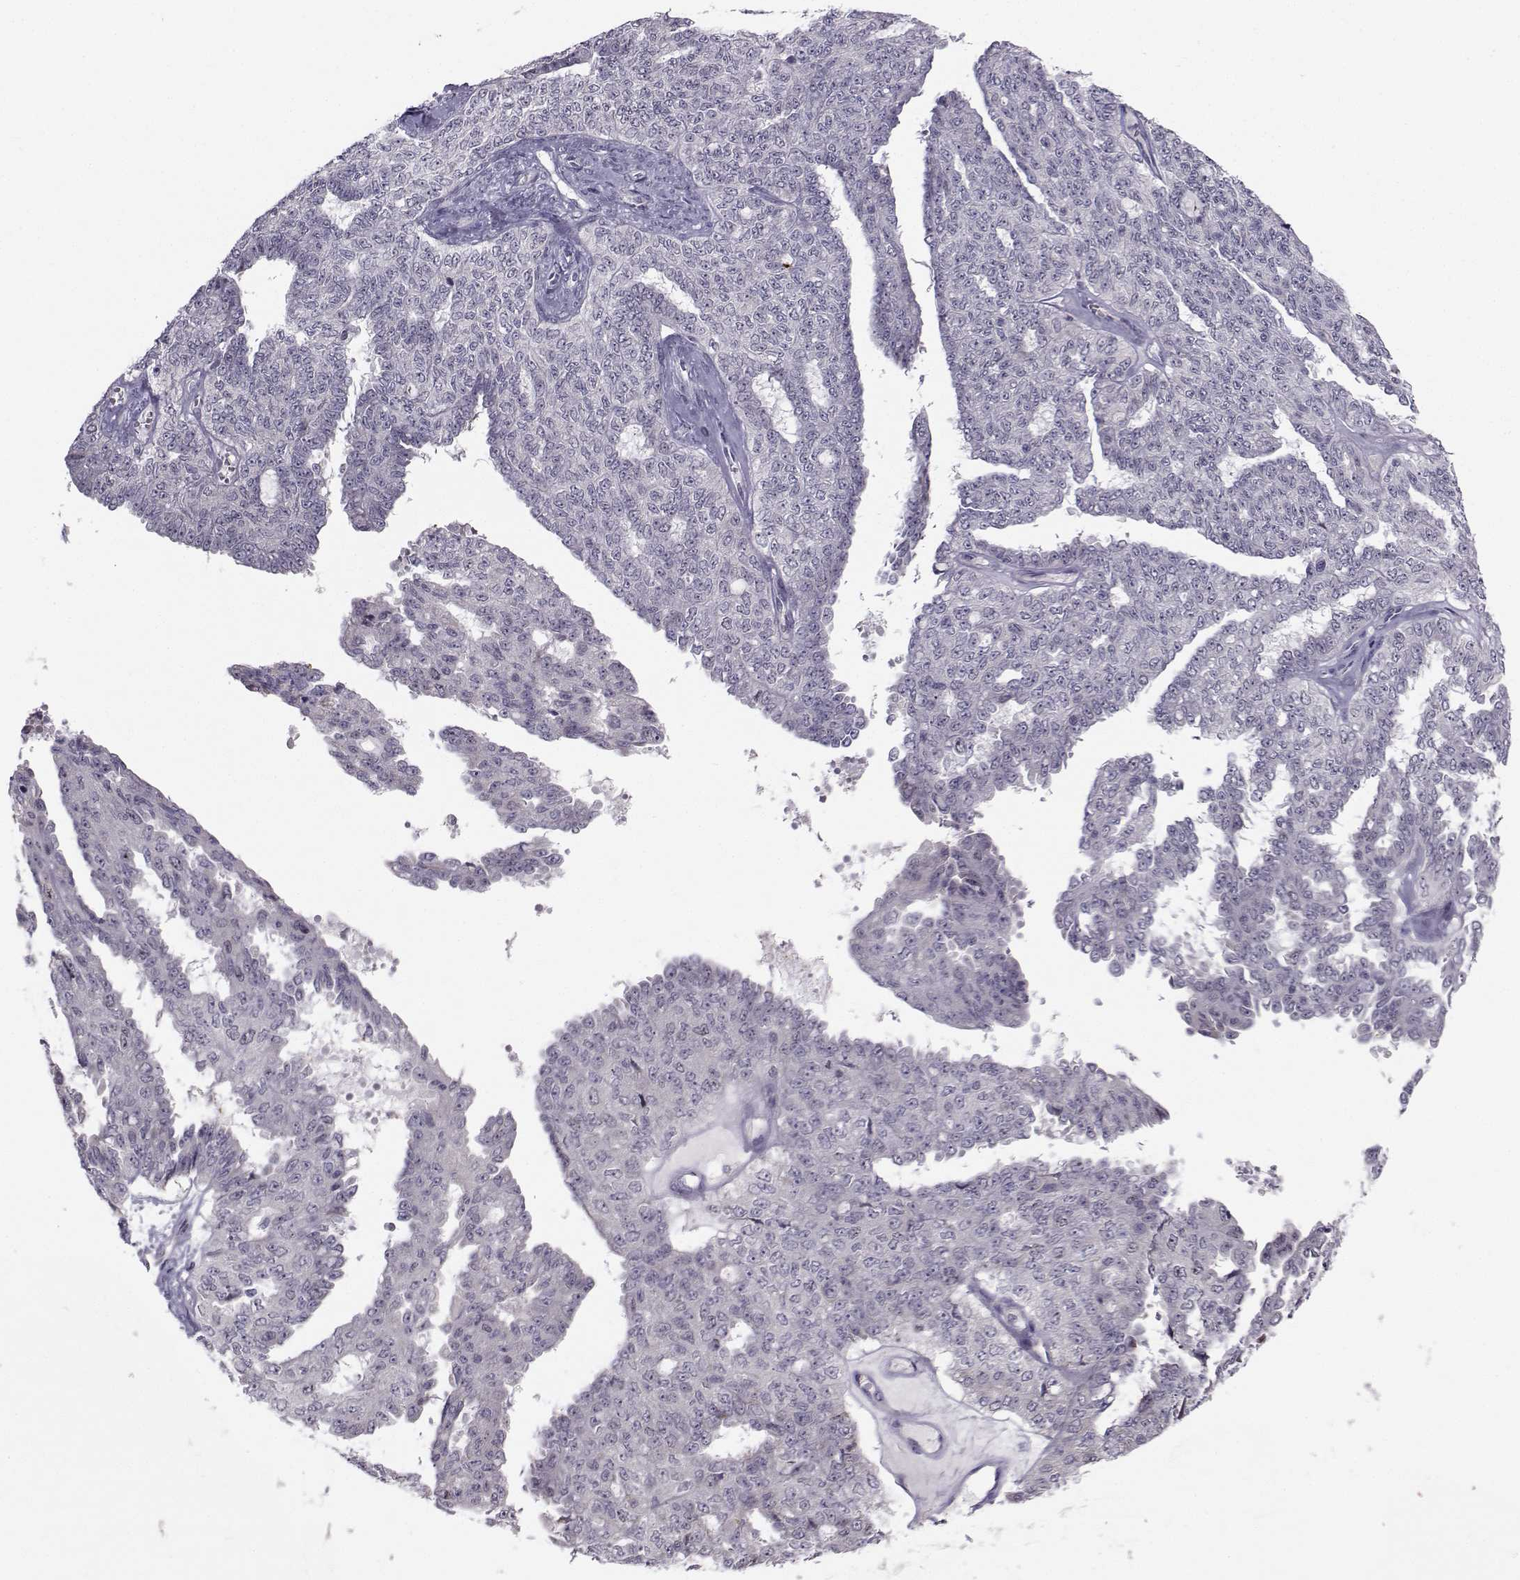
{"staining": {"intensity": "negative", "quantity": "none", "location": "none"}, "tissue": "ovarian cancer", "cell_type": "Tumor cells", "image_type": "cancer", "snomed": [{"axis": "morphology", "description": "Cystadenocarcinoma, serous, NOS"}, {"axis": "topography", "description": "Ovary"}], "caption": "High magnification brightfield microscopy of ovarian serous cystadenocarcinoma stained with DAB (3,3'-diaminobenzidine) (brown) and counterstained with hematoxylin (blue): tumor cells show no significant positivity.", "gene": "LRP8", "patient": {"sex": "female", "age": 71}}